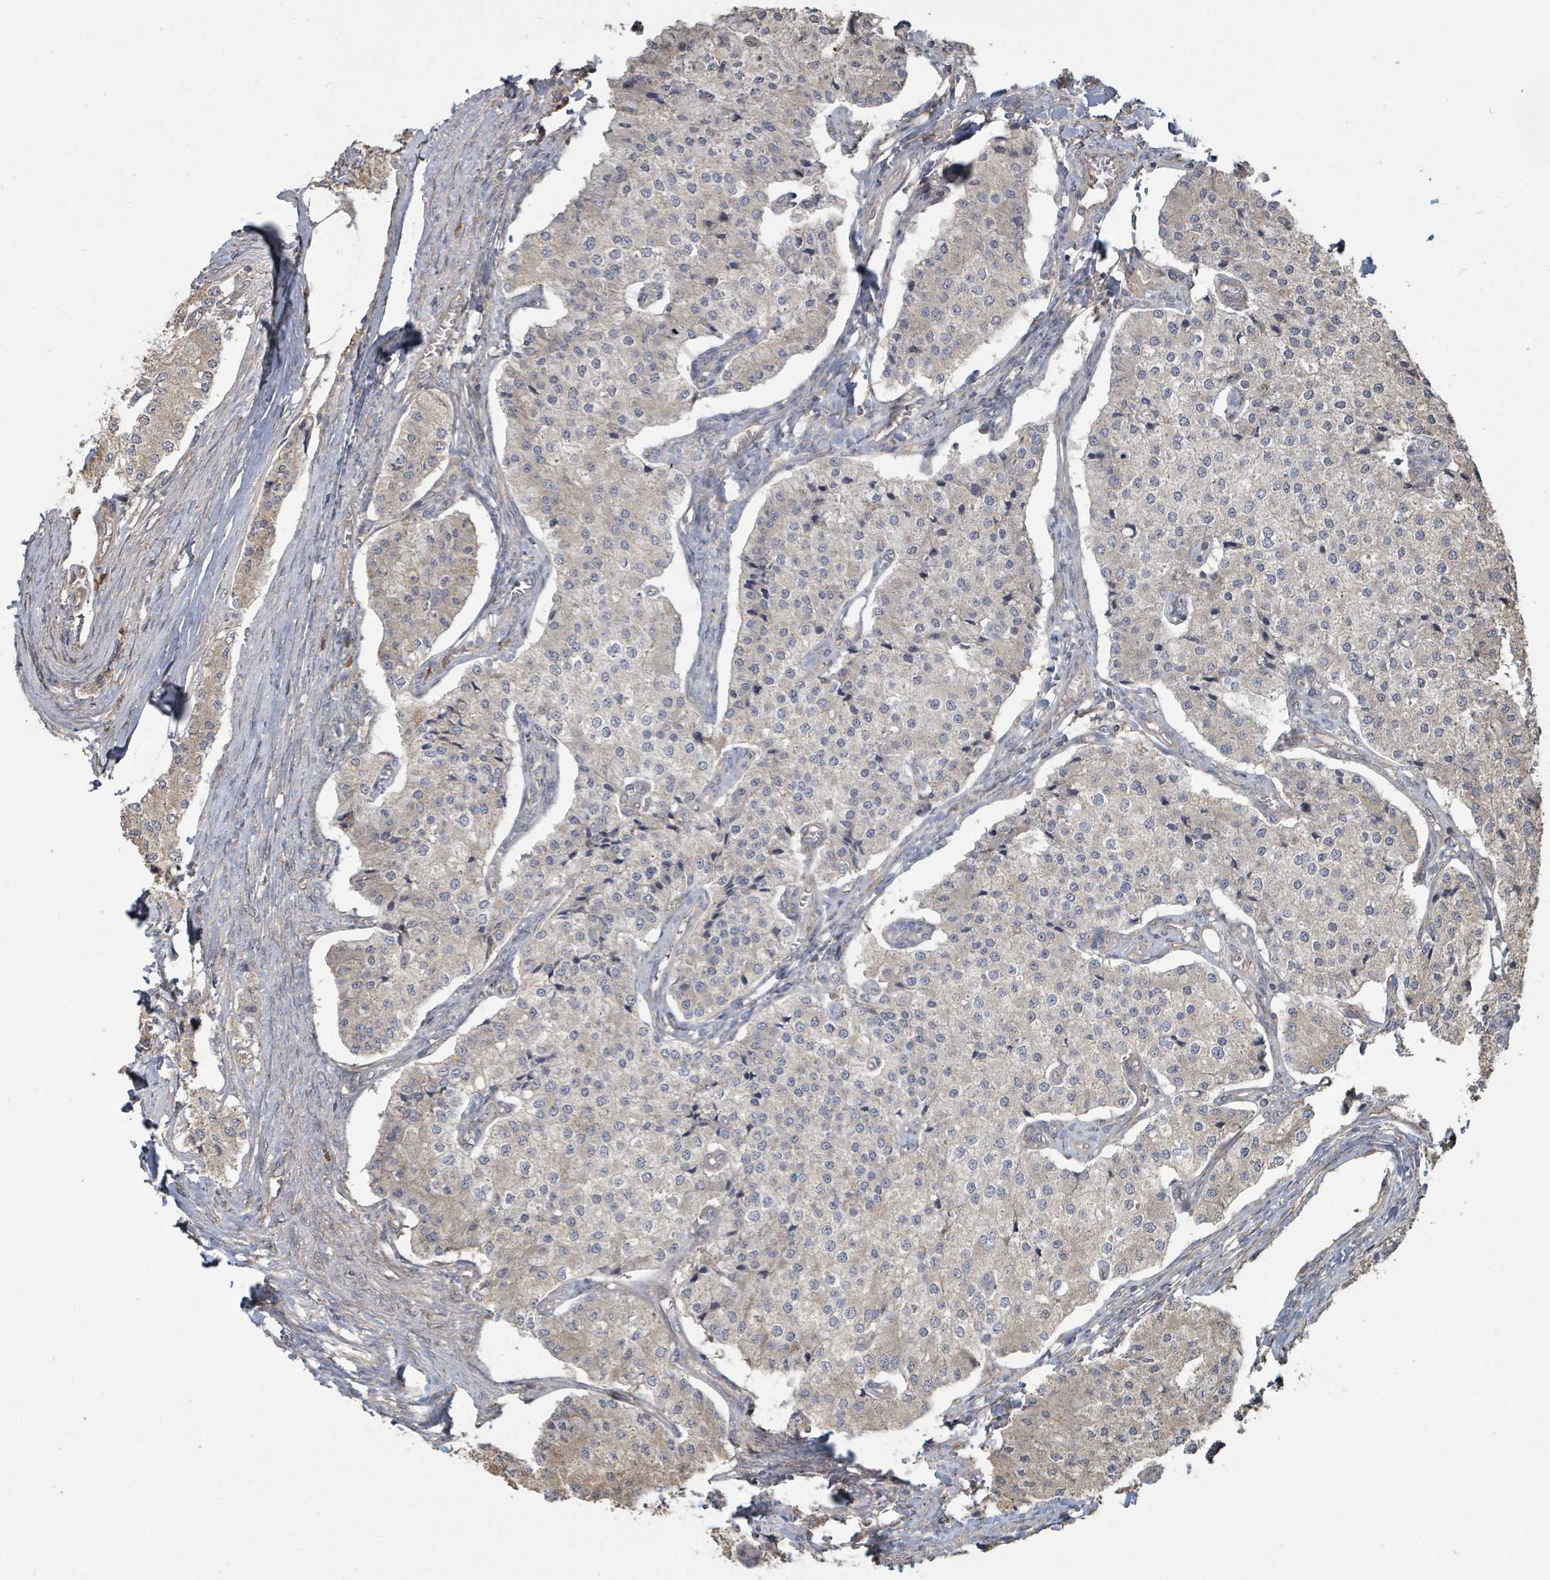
{"staining": {"intensity": "weak", "quantity": "25%-75%", "location": "cytoplasmic/membranous"}, "tissue": "carcinoid", "cell_type": "Tumor cells", "image_type": "cancer", "snomed": [{"axis": "morphology", "description": "Carcinoid, malignant, NOS"}, {"axis": "topography", "description": "Colon"}], "caption": "This is an image of immunohistochemistry staining of carcinoid, which shows weak positivity in the cytoplasmic/membranous of tumor cells.", "gene": "WDFY1", "patient": {"sex": "female", "age": 52}}